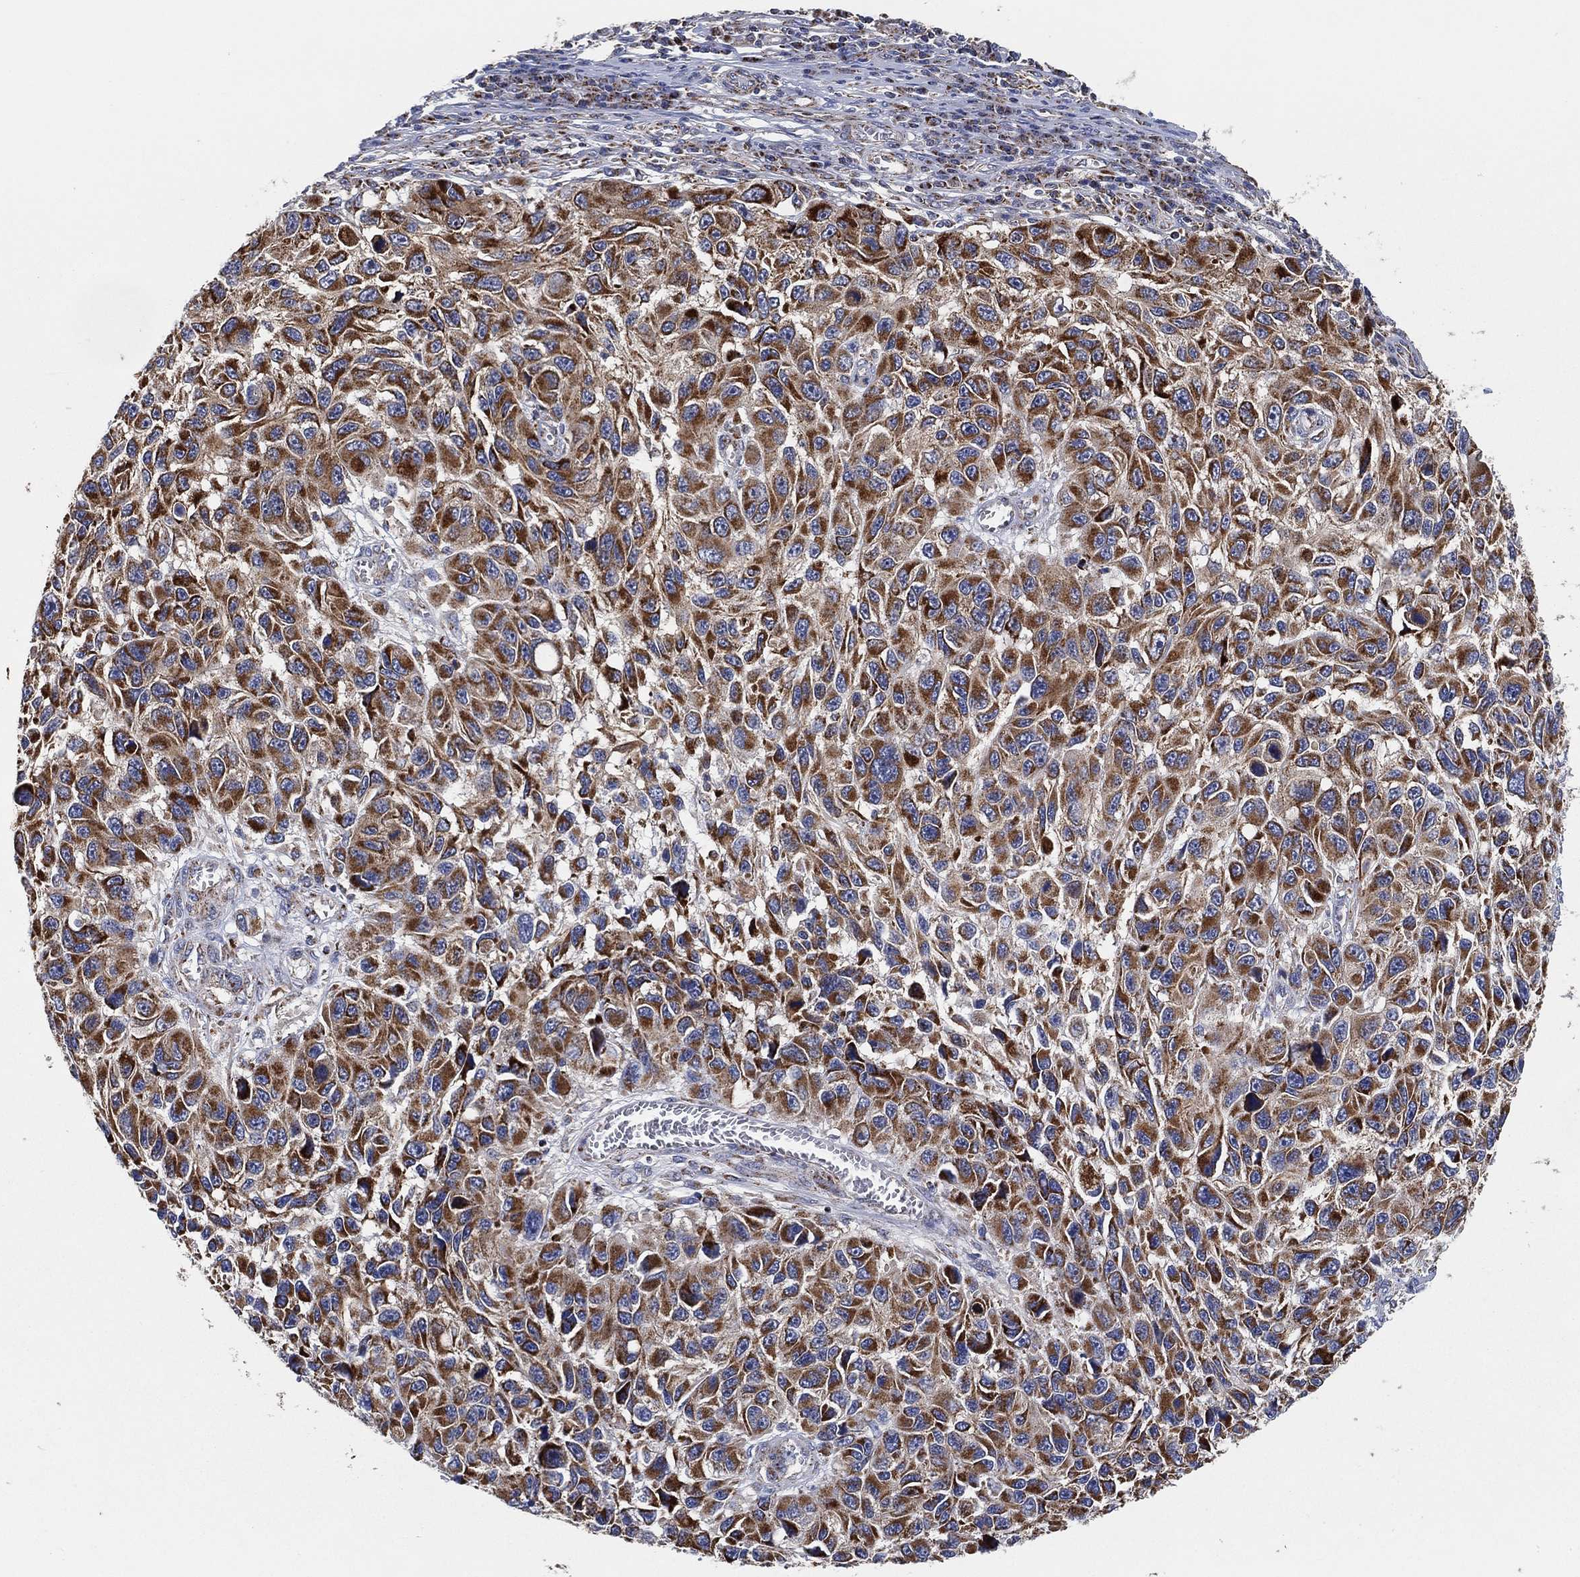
{"staining": {"intensity": "strong", "quantity": "25%-75%", "location": "cytoplasmic/membranous"}, "tissue": "melanoma", "cell_type": "Tumor cells", "image_type": "cancer", "snomed": [{"axis": "morphology", "description": "Malignant melanoma, NOS"}, {"axis": "topography", "description": "Skin"}], "caption": "An immunohistochemistry (IHC) photomicrograph of tumor tissue is shown. Protein staining in brown labels strong cytoplasmic/membranous positivity in melanoma within tumor cells.", "gene": "GCAT", "patient": {"sex": "male", "age": 53}}